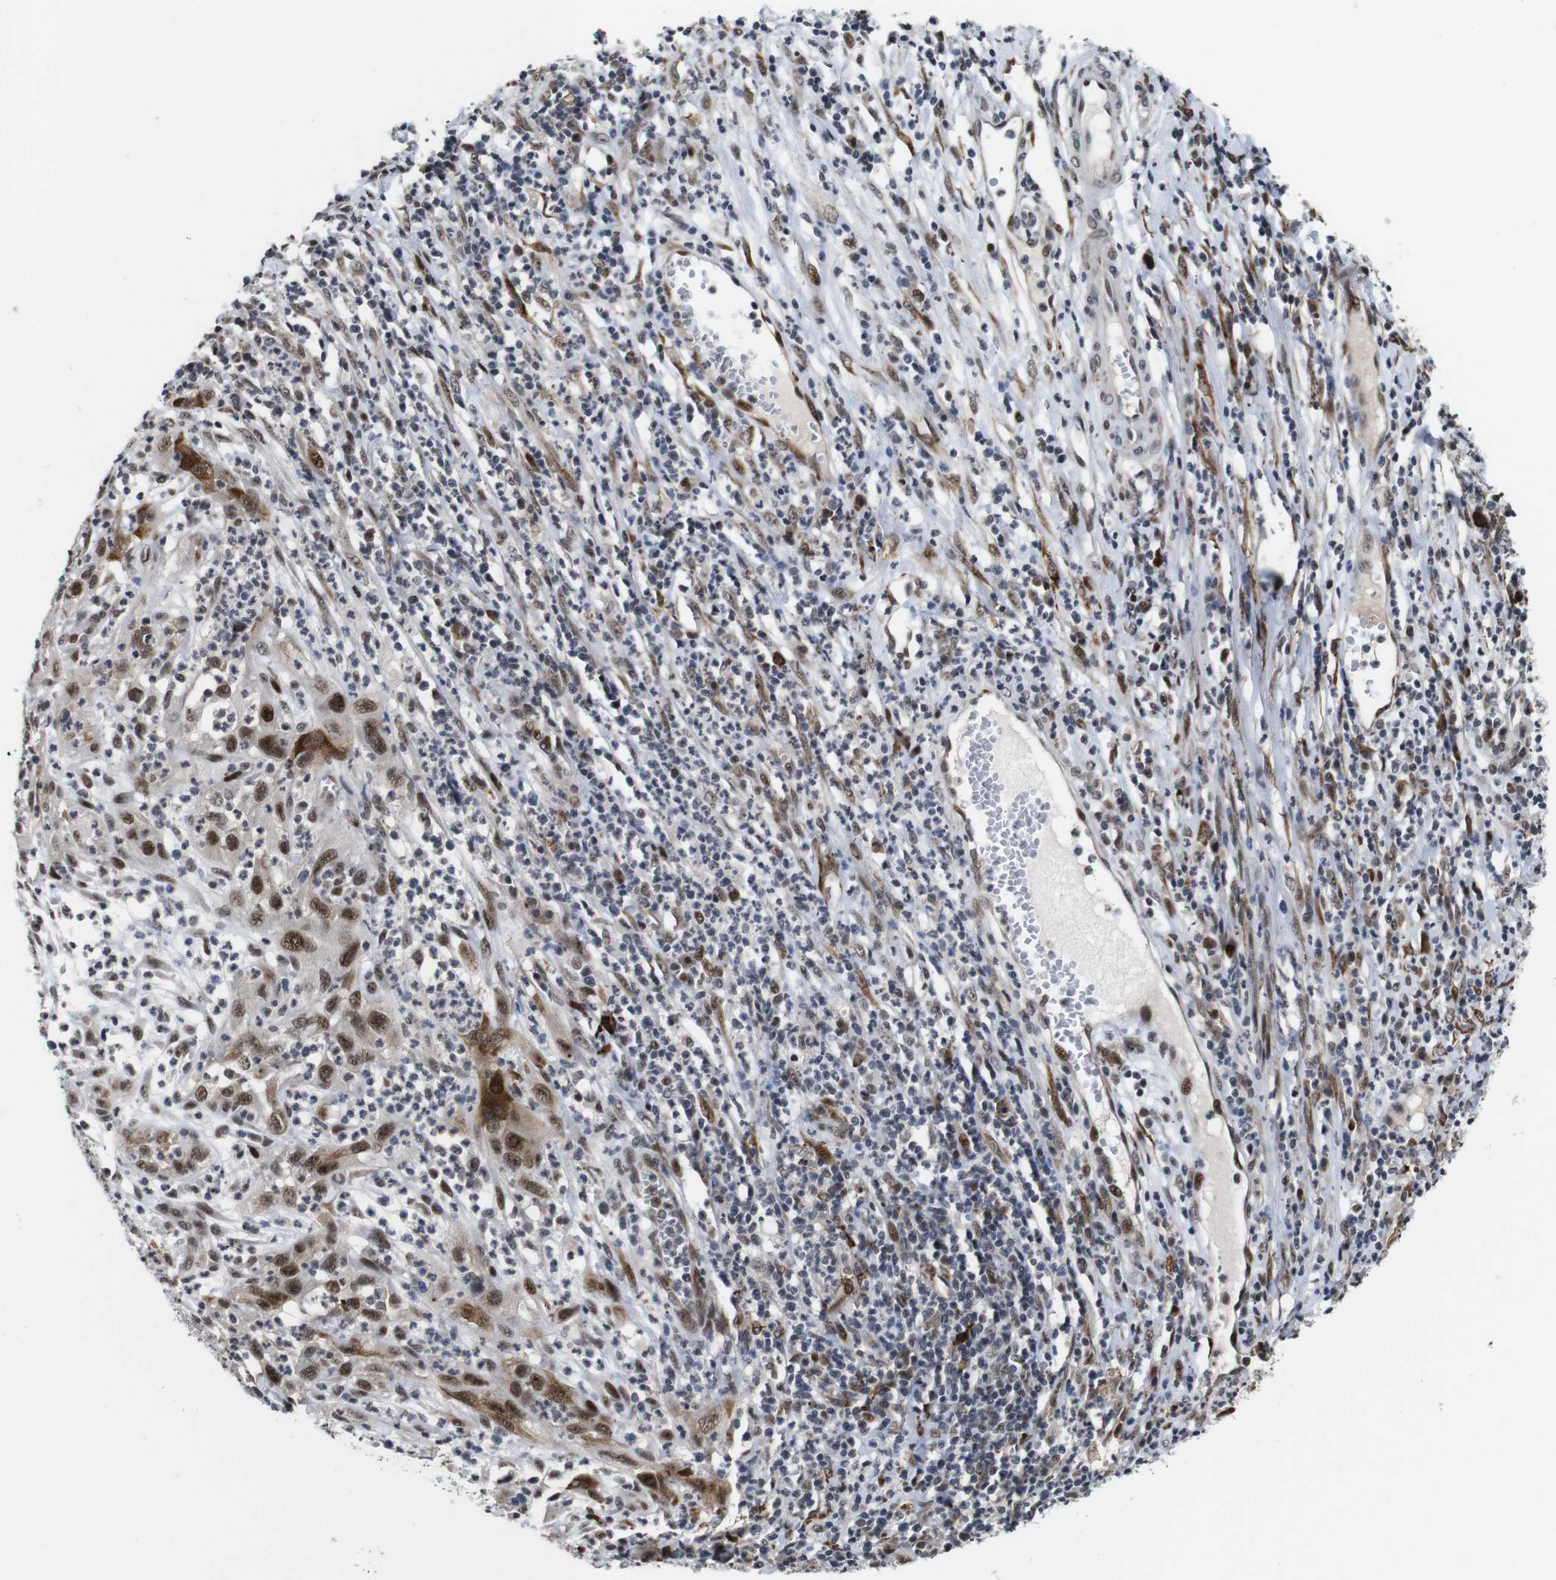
{"staining": {"intensity": "moderate", "quantity": ">75%", "location": "nuclear"}, "tissue": "cervical cancer", "cell_type": "Tumor cells", "image_type": "cancer", "snomed": [{"axis": "morphology", "description": "Squamous cell carcinoma, NOS"}, {"axis": "topography", "description": "Cervix"}], "caption": "A medium amount of moderate nuclear staining is seen in approximately >75% of tumor cells in squamous cell carcinoma (cervical) tissue.", "gene": "EIF4G1", "patient": {"sex": "female", "age": 32}}